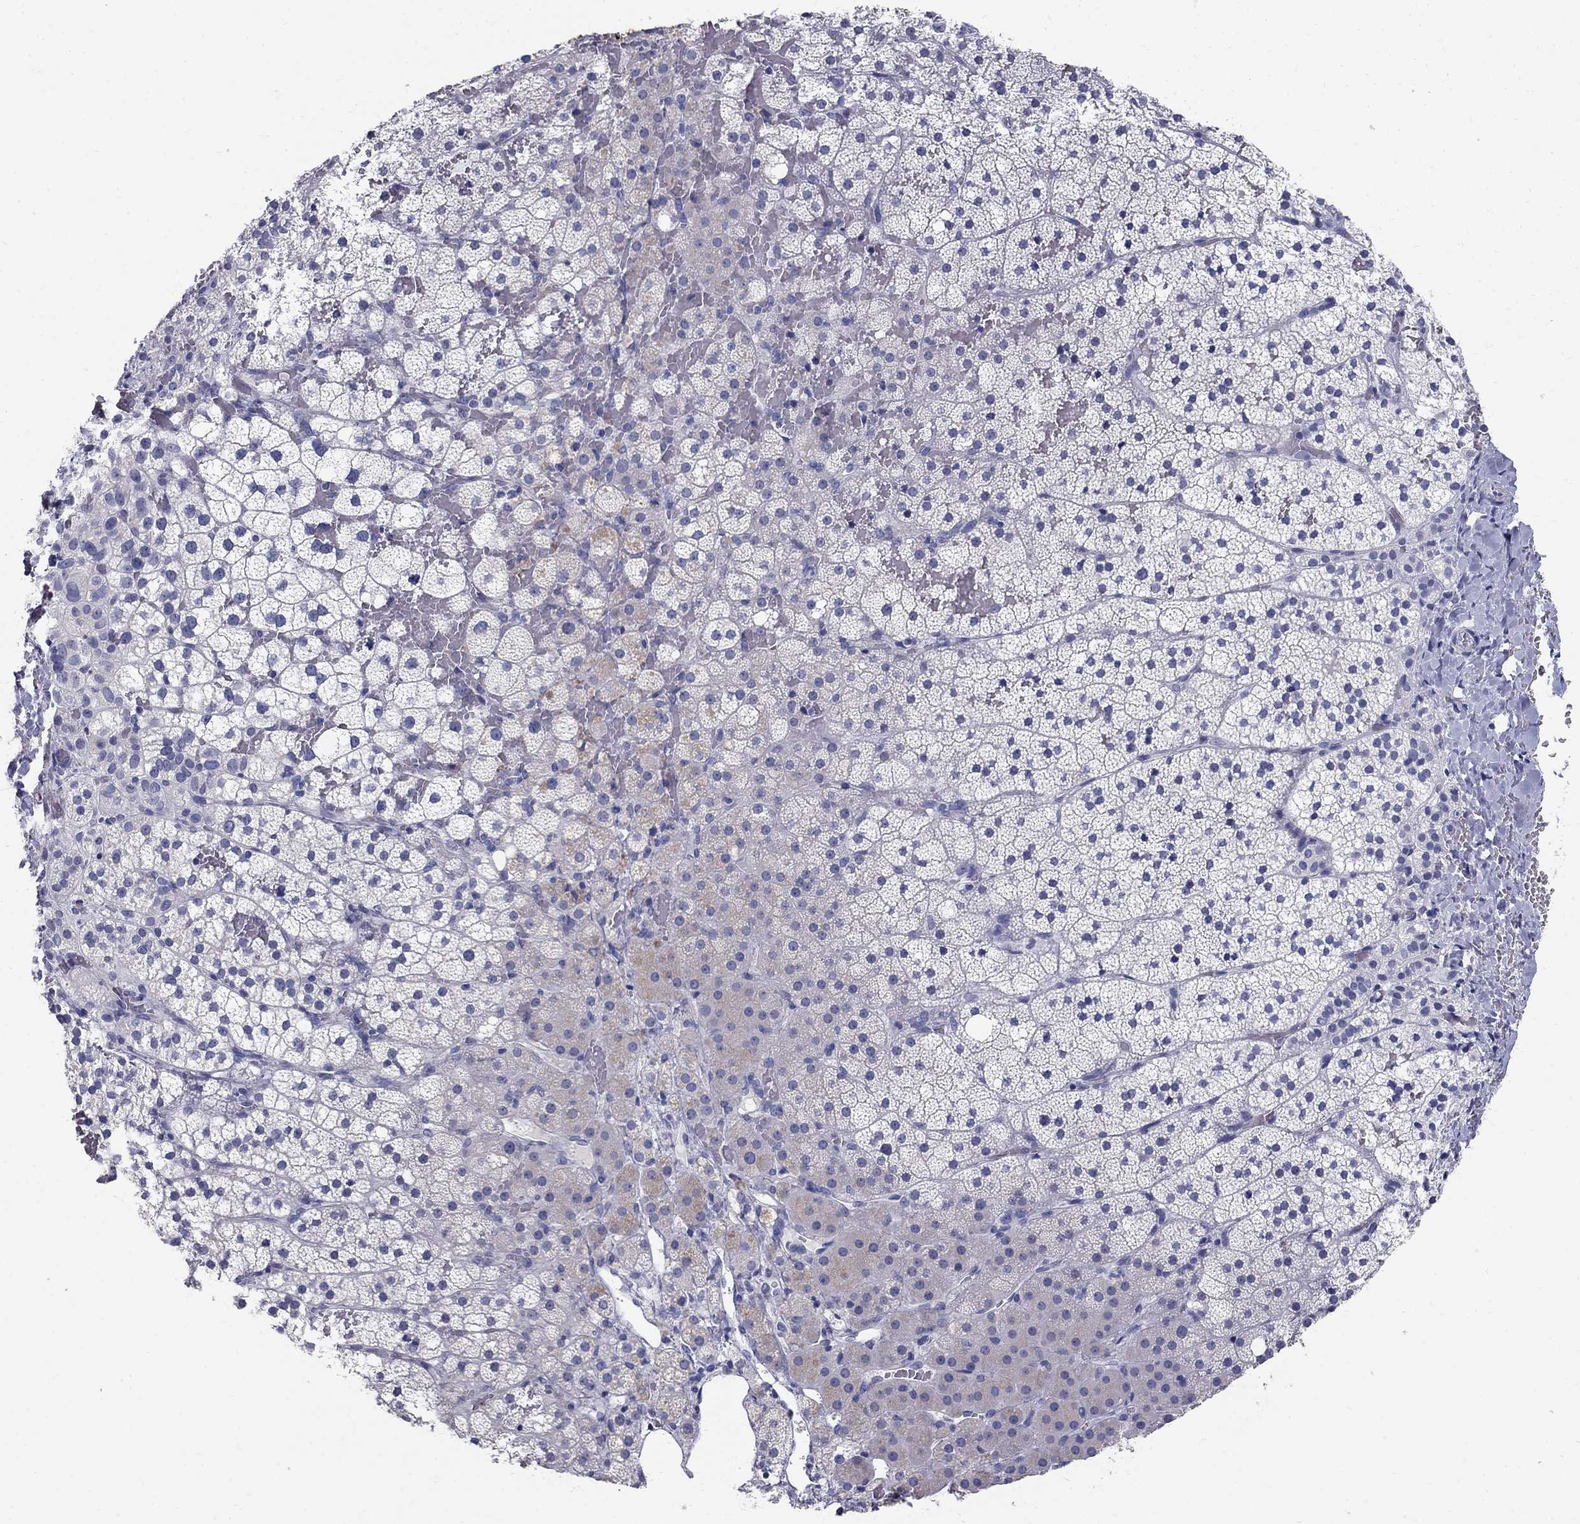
{"staining": {"intensity": "negative", "quantity": "none", "location": "none"}, "tissue": "adrenal gland", "cell_type": "Glandular cells", "image_type": "normal", "snomed": [{"axis": "morphology", "description": "Normal tissue, NOS"}, {"axis": "topography", "description": "Adrenal gland"}], "caption": "The immunohistochemistry micrograph has no significant staining in glandular cells of adrenal gland.", "gene": "TP53TG5", "patient": {"sex": "male", "age": 53}}